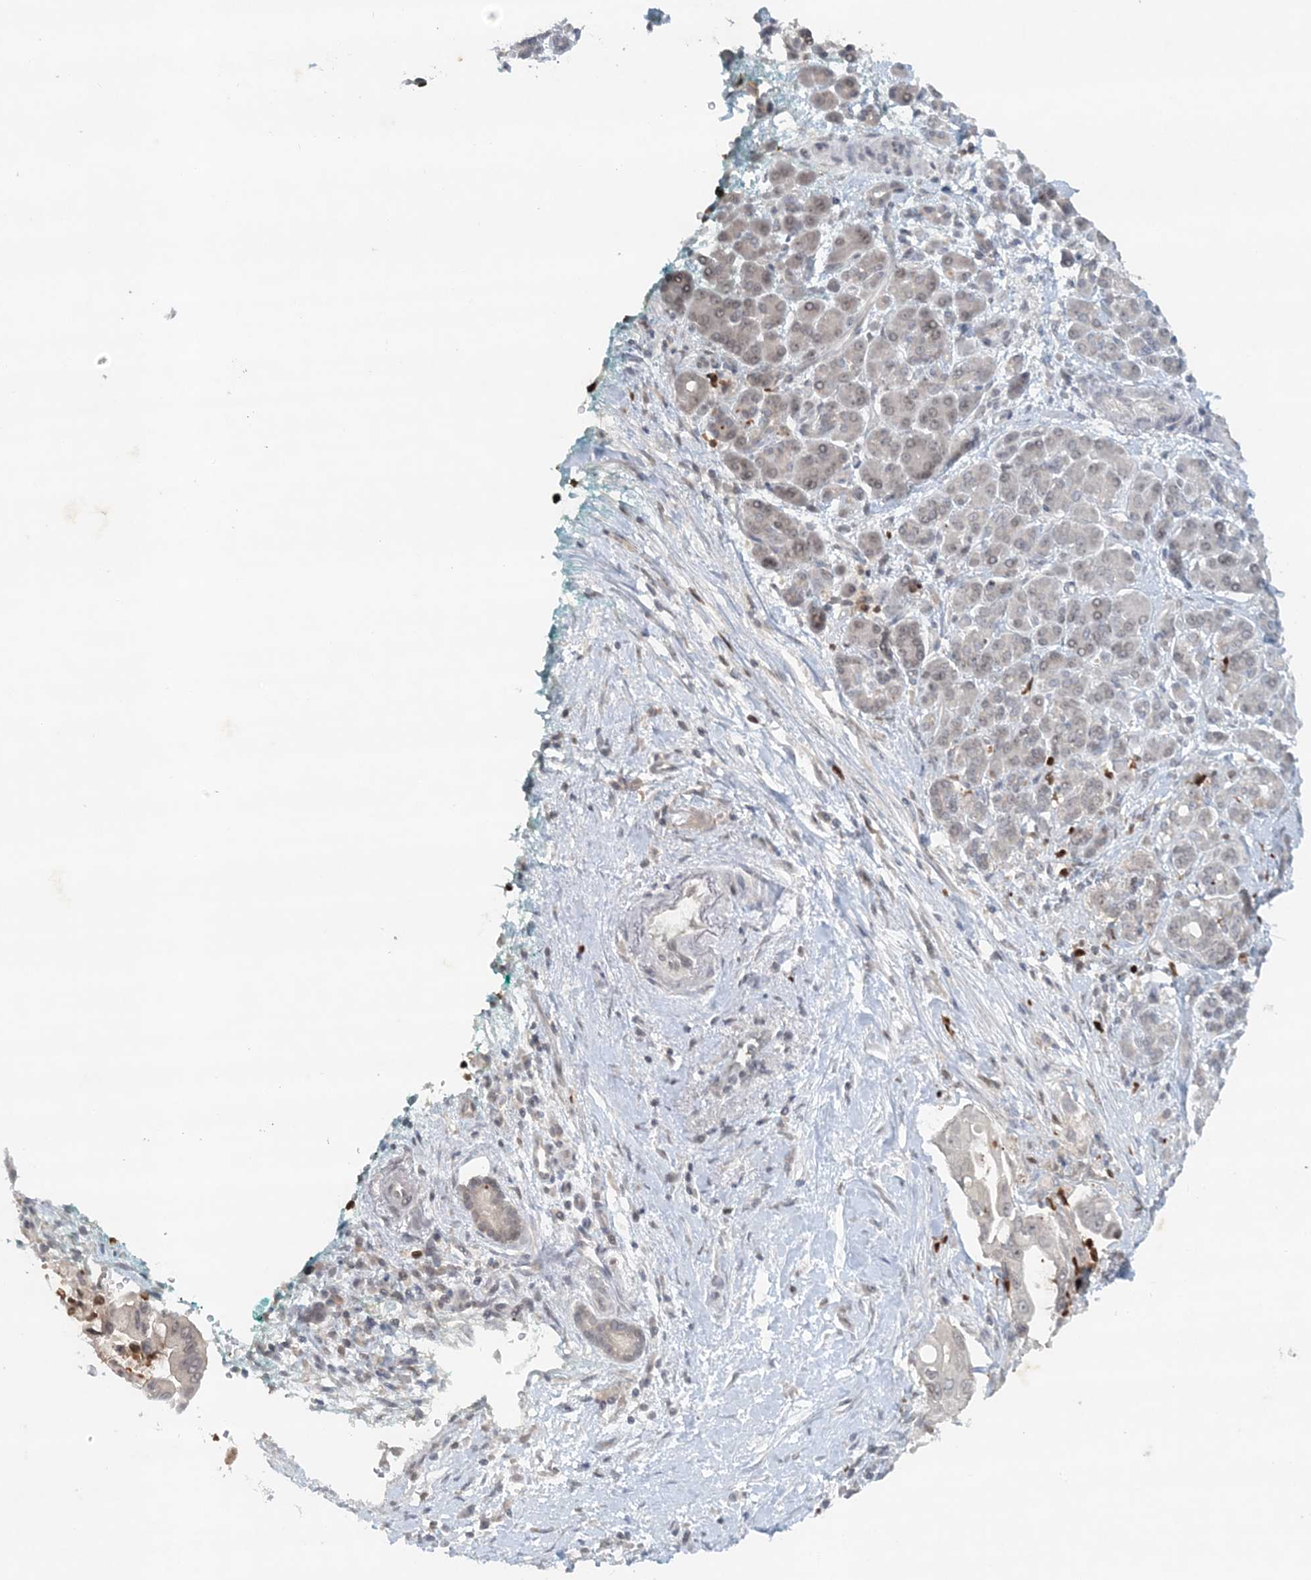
{"staining": {"intensity": "negative", "quantity": "none", "location": "none"}, "tissue": "pancreatic cancer", "cell_type": "Tumor cells", "image_type": "cancer", "snomed": [{"axis": "morphology", "description": "Adenocarcinoma, NOS"}, {"axis": "topography", "description": "Pancreas"}], "caption": "The immunohistochemistry micrograph has no significant positivity in tumor cells of pancreatic cancer (adenocarcinoma) tissue.", "gene": "NUP54", "patient": {"sex": "male", "age": 78}}